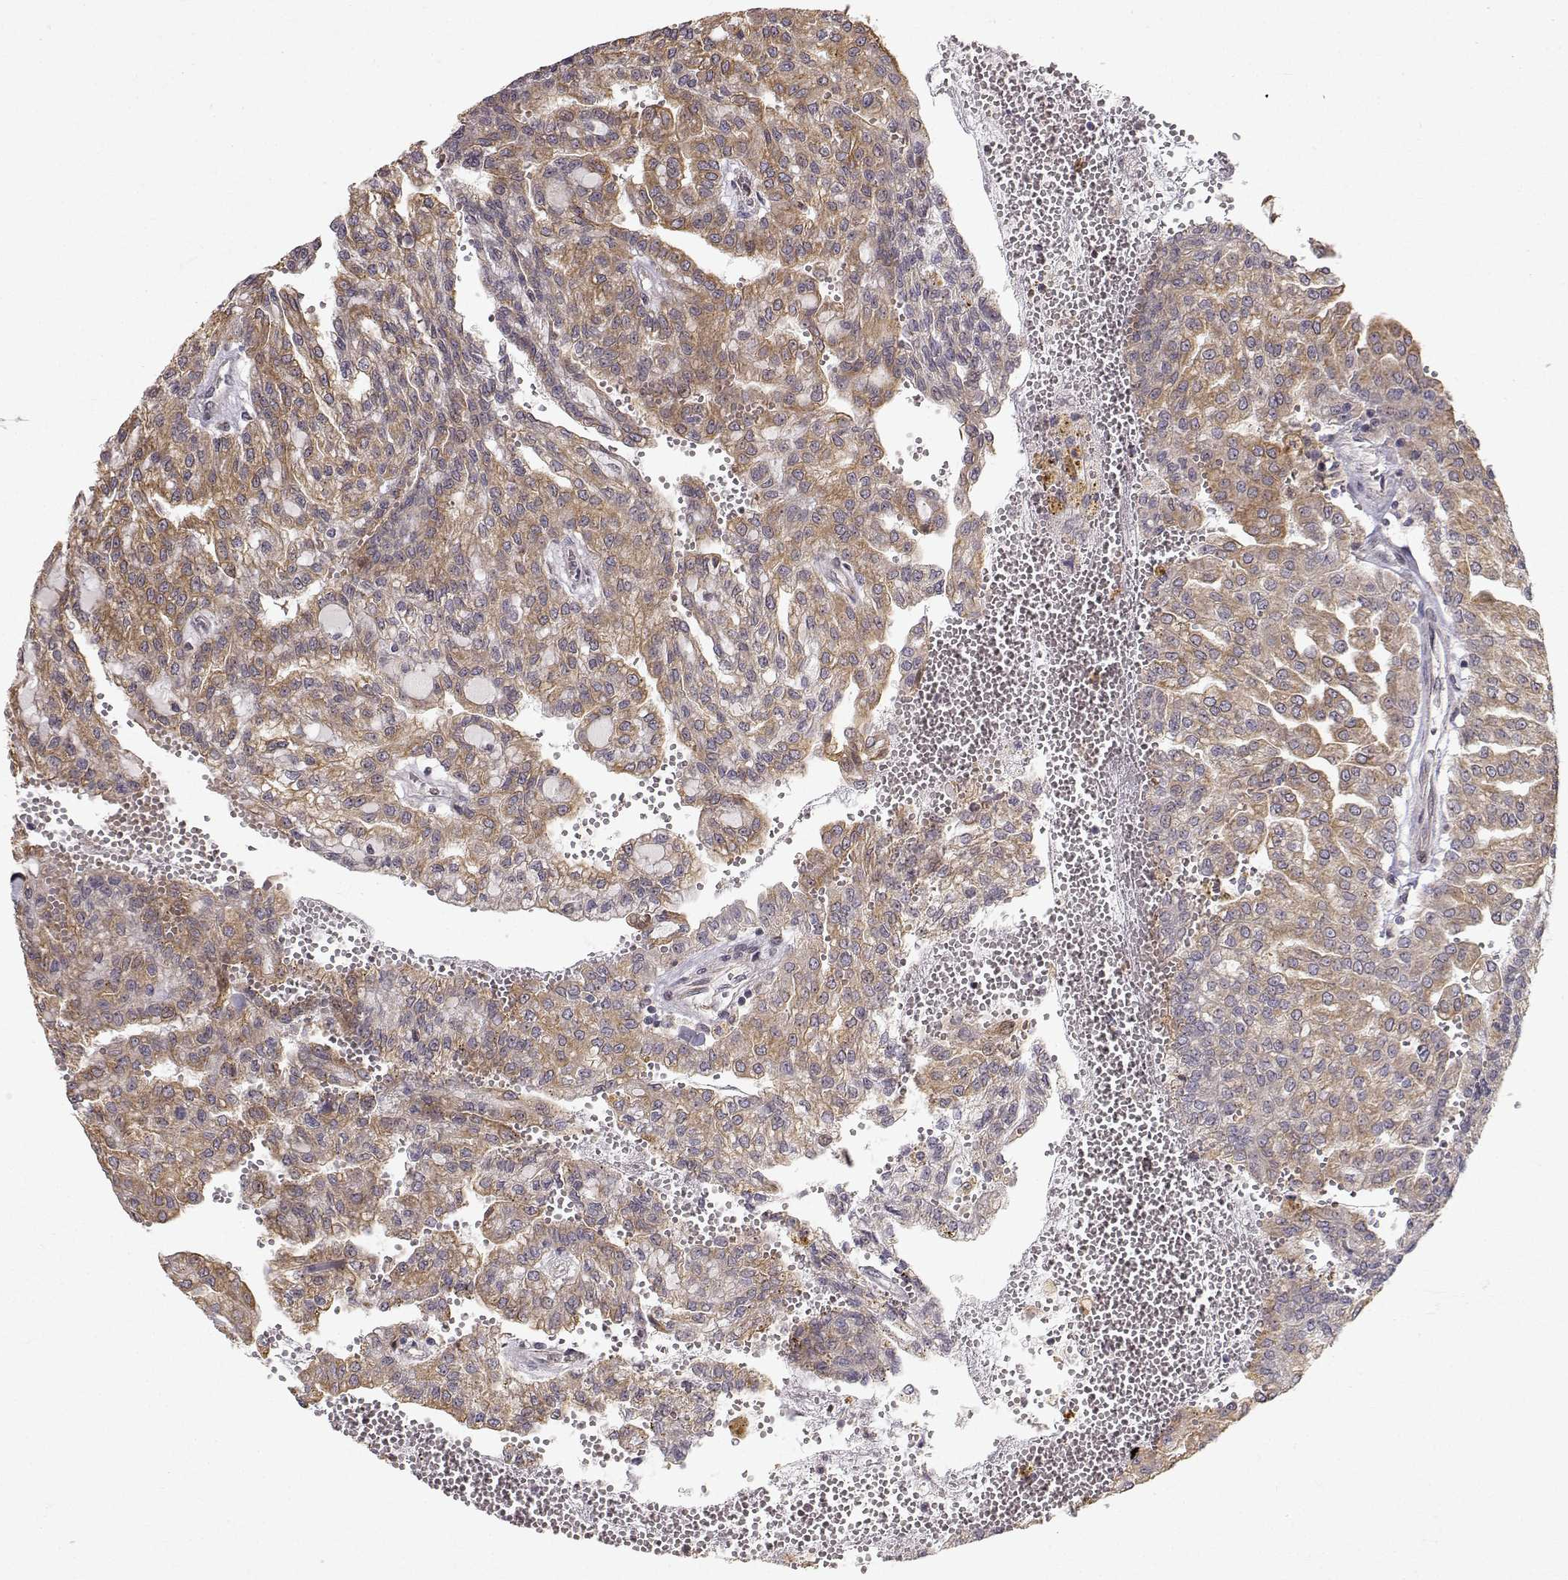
{"staining": {"intensity": "moderate", "quantity": "25%-75%", "location": "cytoplasmic/membranous"}, "tissue": "renal cancer", "cell_type": "Tumor cells", "image_type": "cancer", "snomed": [{"axis": "morphology", "description": "Adenocarcinoma, NOS"}, {"axis": "topography", "description": "Kidney"}], "caption": "Immunohistochemical staining of human renal cancer (adenocarcinoma) reveals medium levels of moderate cytoplasmic/membranous protein expression in about 25%-75% of tumor cells.", "gene": "APC", "patient": {"sex": "male", "age": 63}}